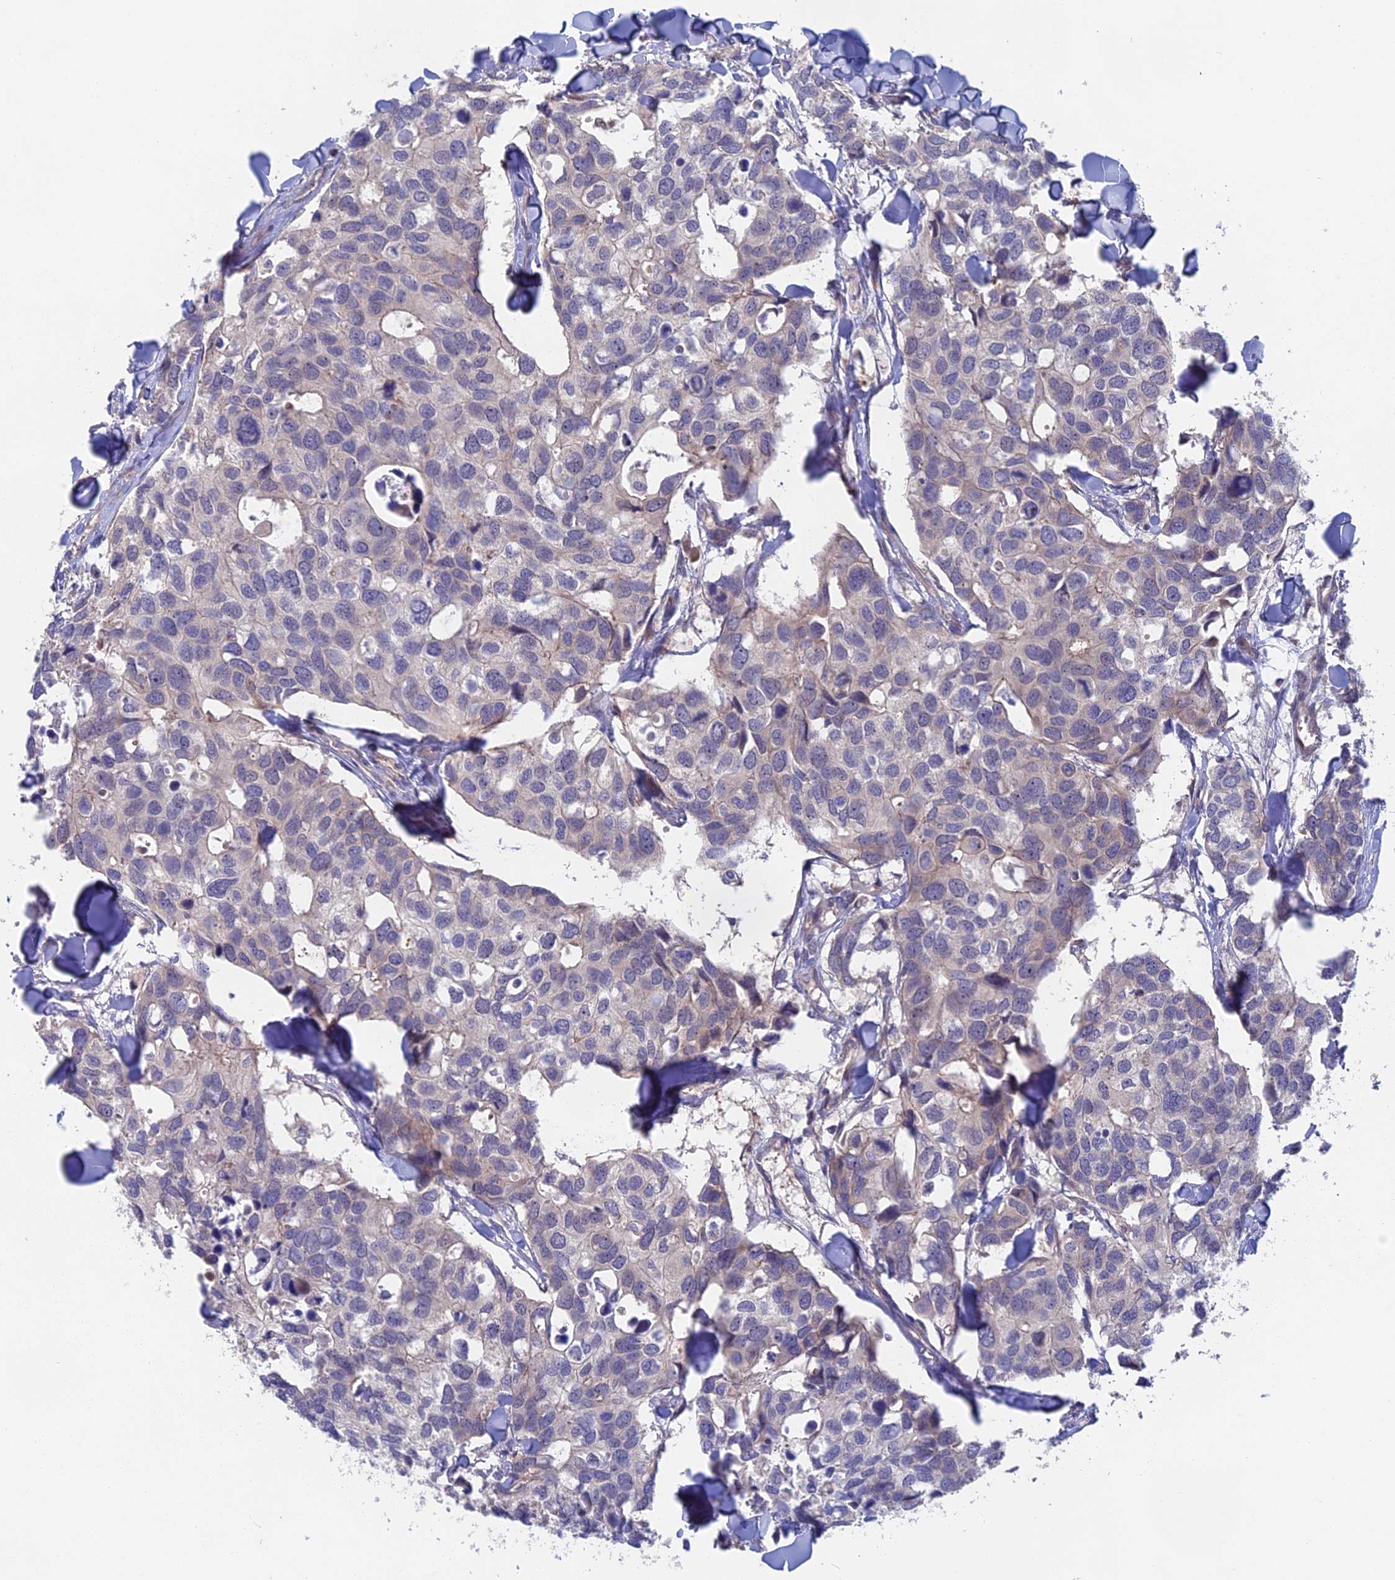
{"staining": {"intensity": "negative", "quantity": "none", "location": "none"}, "tissue": "breast cancer", "cell_type": "Tumor cells", "image_type": "cancer", "snomed": [{"axis": "morphology", "description": "Duct carcinoma"}, {"axis": "topography", "description": "Breast"}], "caption": "DAB immunohistochemical staining of breast cancer (intraductal carcinoma) shows no significant positivity in tumor cells.", "gene": "TENT4B", "patient": {"sex": "female", "age": 83}}